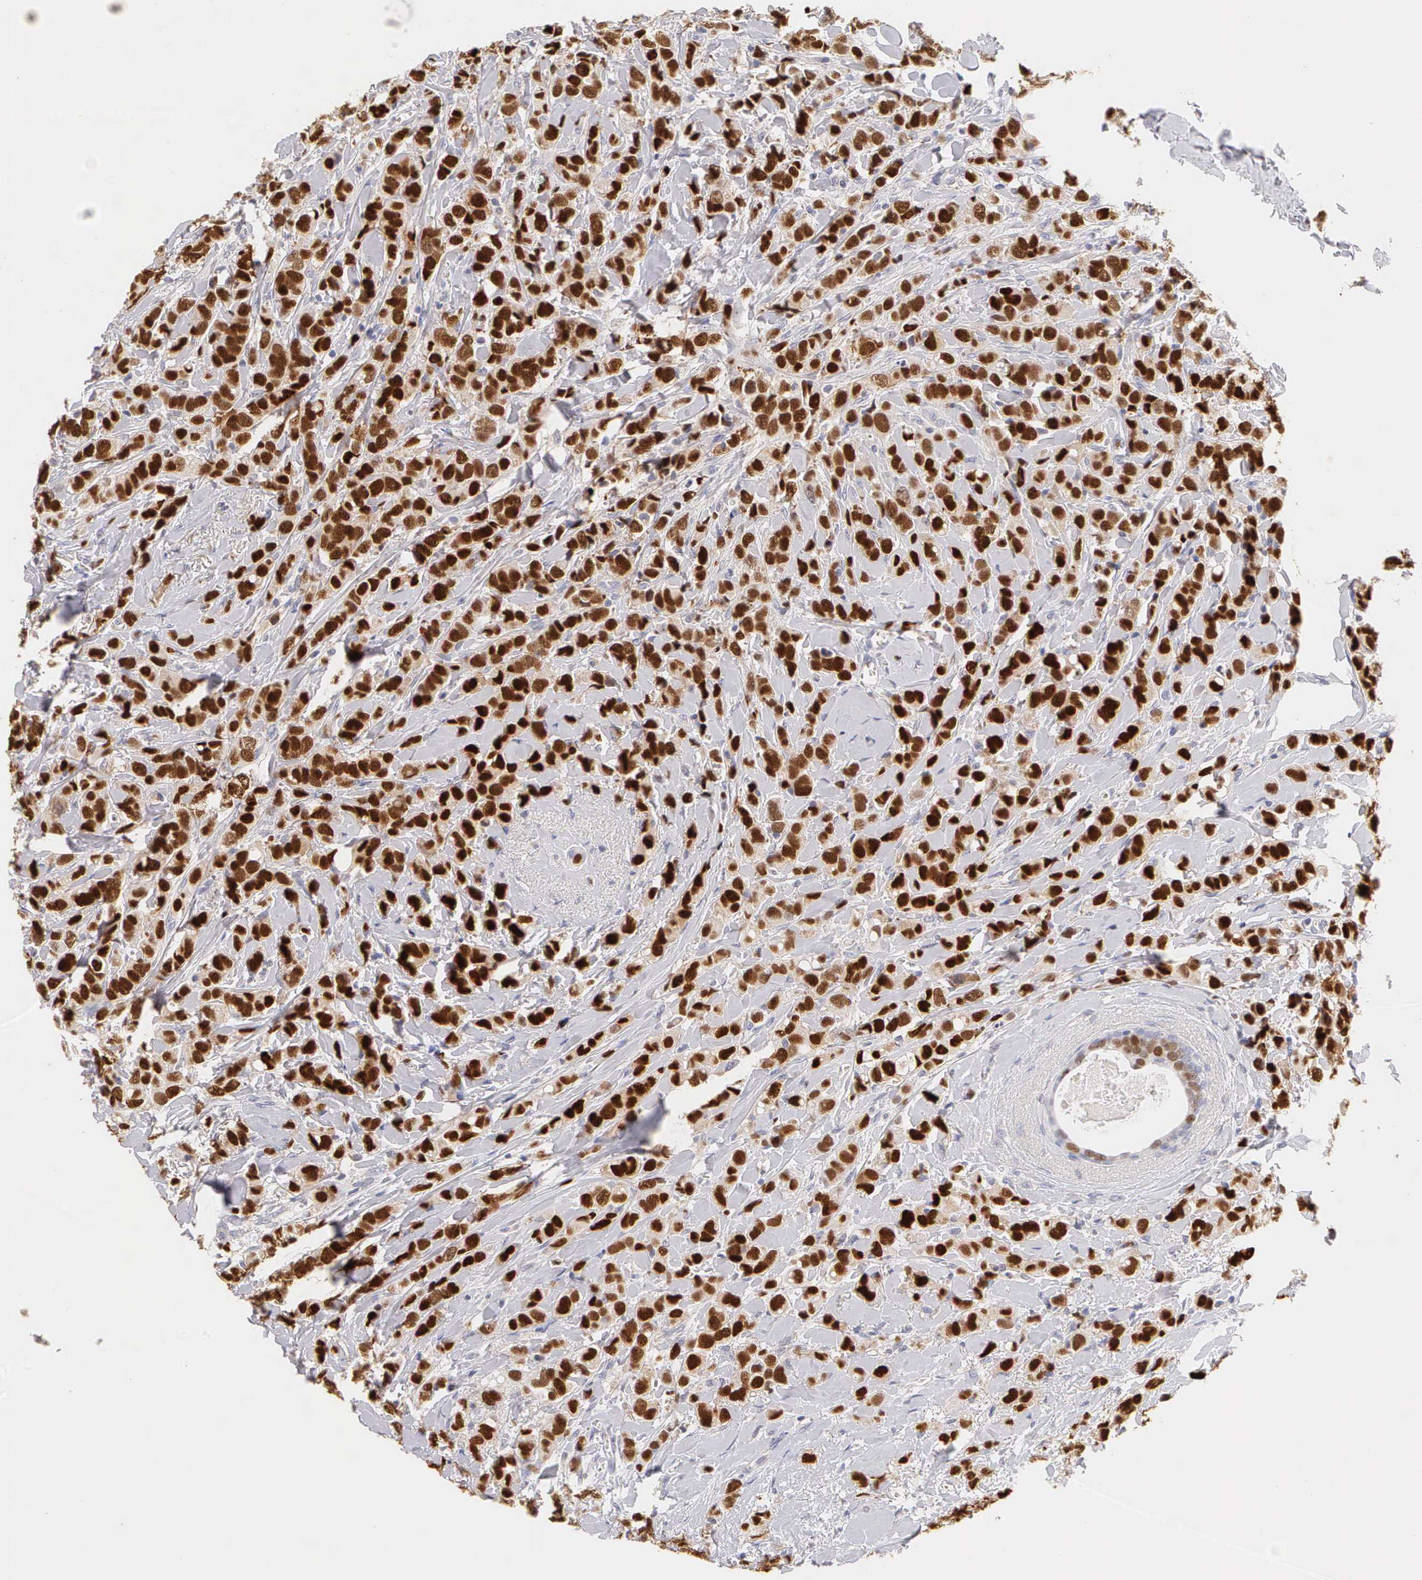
{"staining": {"intensity": "strong", "quantity": ">75%", "location": "nuclear"}, "tissue": "breast cancer", "cell_type": "Tumor cells", "image_type": "cancer", "snomed": [{"axis": "morphology", "description": "Lobular carcinoma"}, {"axis": "topography", "description": "Breast"}], "caption": "IHC of breast cancer (lobular carcinoma) demonstrates high levels of strong nuclear staining in about >75% of tumor cells. (IHC, brightfield microscopy, high magnification).", "gene": "ESR1", "patient": {"sex": "female", "age": 57}}